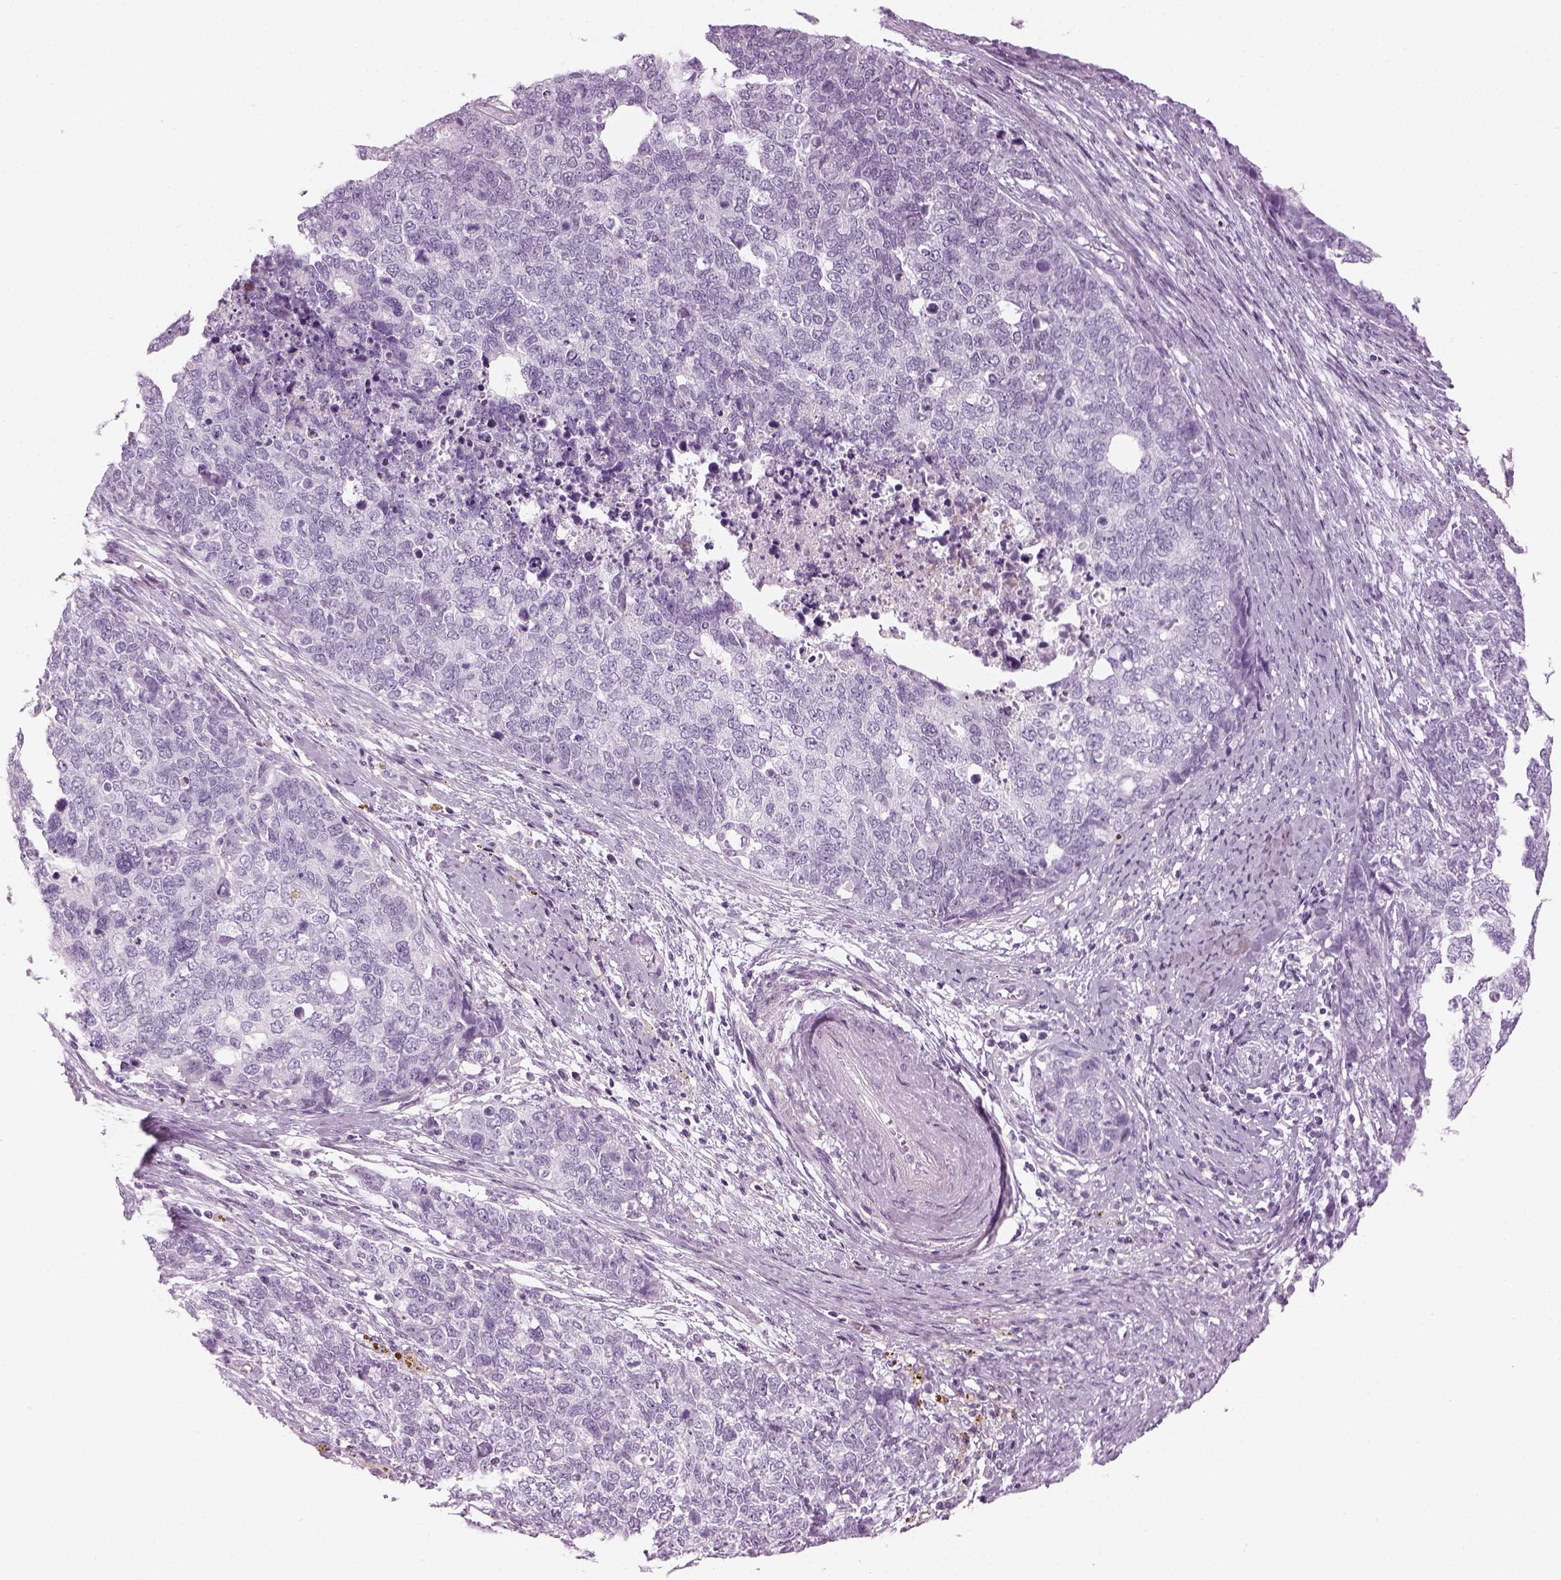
{"staining": {"intensity": "negative", "quantity": "none", "location": "none"}, "tissue": "cervical cancer", "cell_type": "Tumor cells", "image_type": "cancer", "snomed": [{"axis": "morphology", "description": "Squamous cell carcinoma, NOS"}, {"axis": "topography", "description": "Cervix"}], "caption": "DAB immunohistochemical staining of human cervical cancer demonstrates no significant expression in tumor cells.", "gene": "SAG", "patient": {"sex": "female", "age": 63}}